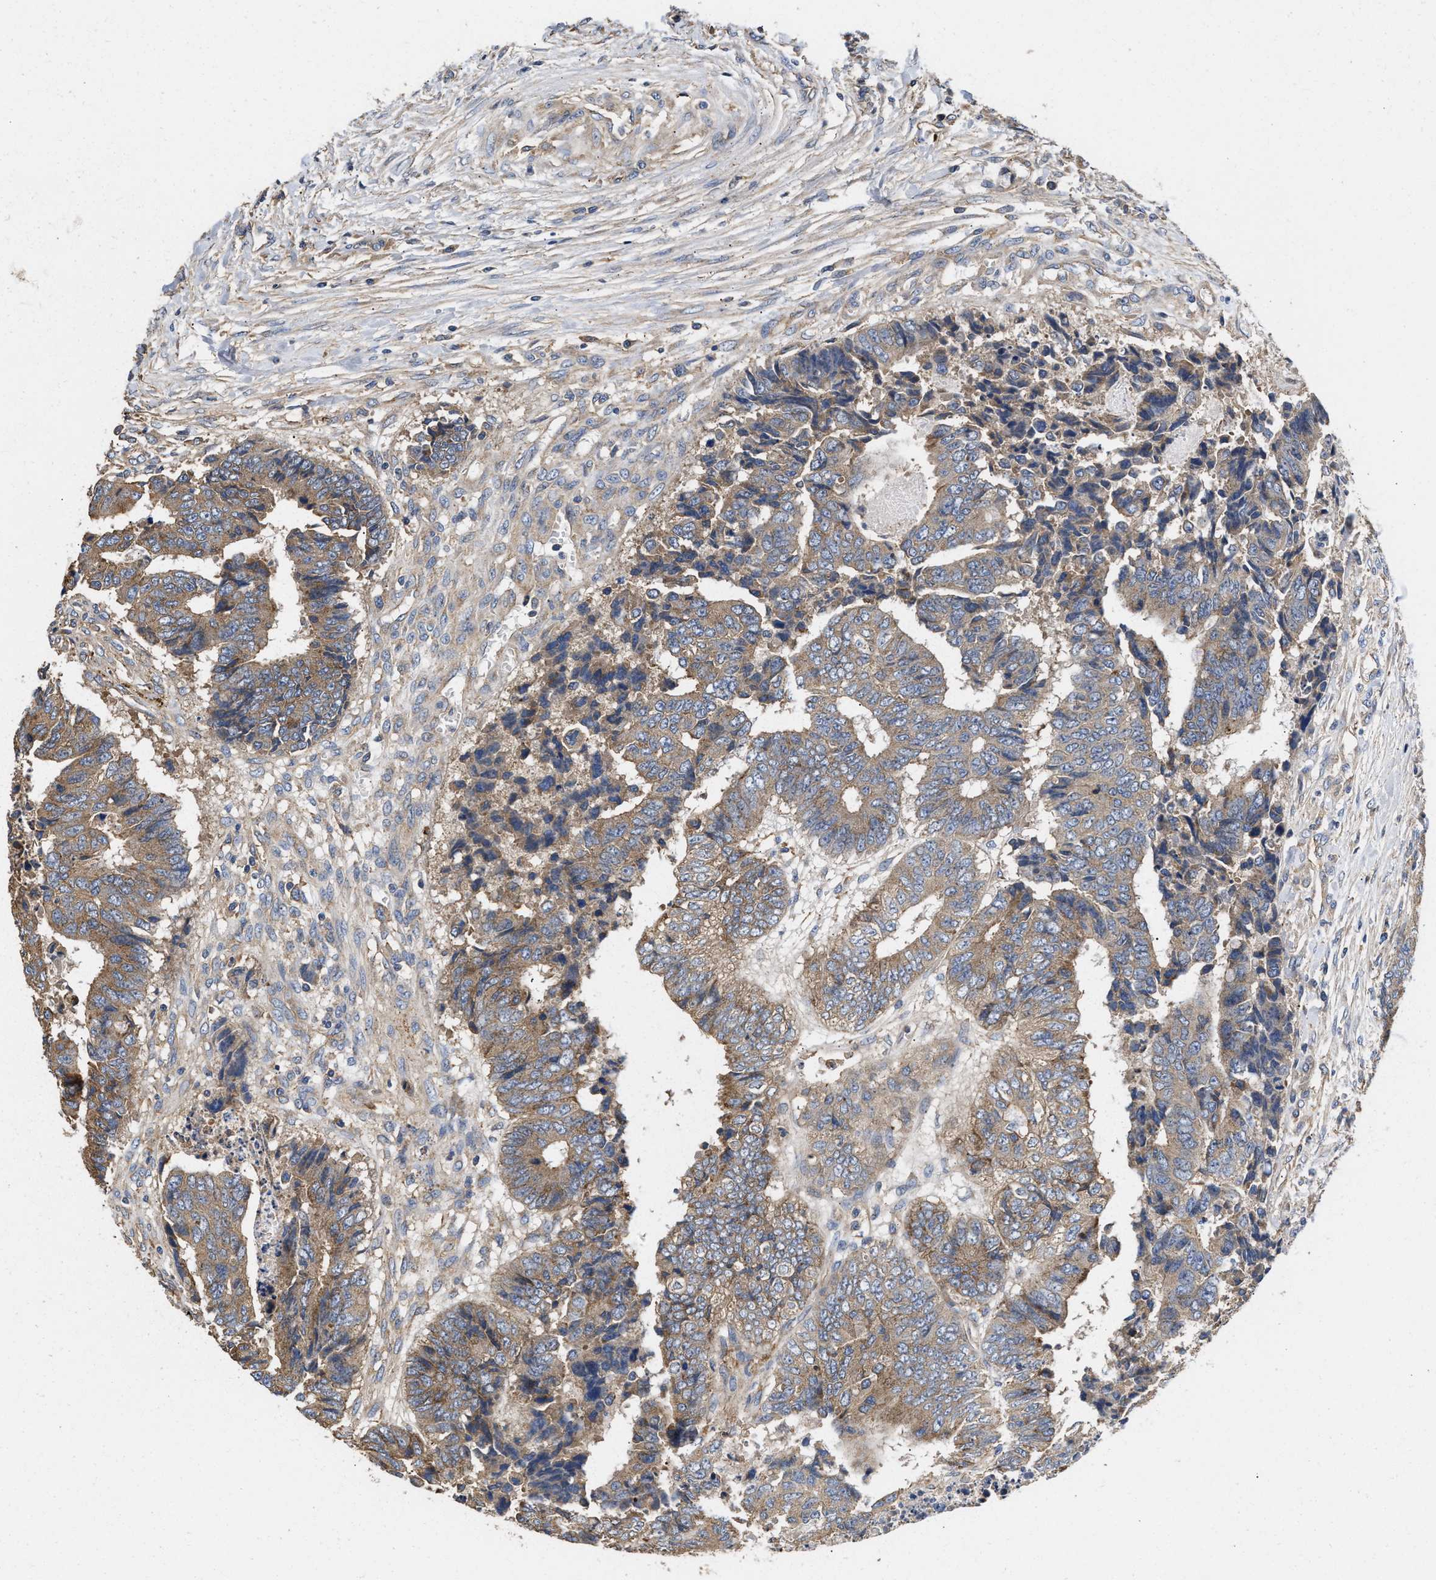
{"staining": {"intensity": "moderate", "quantity": ">75%", "location": "cytoplasmic/membranous"}, "tissue": "colorectal cancer", "cell_type": "Tumor cells", "image_type": "cancer", "snomed": [{"axis": "morphology", "description": "Adenocarcinoma, NOS"}, {"axis": "topography", "description": "Rectum"}], "caption": "Tumor cells display moderate cytoplasmic/membranous positivity in about >75% of cells in colorectal cancer (adenocarcinoma).", "gene": "KLB", "patient": {"sex": "male", "age": 84}}